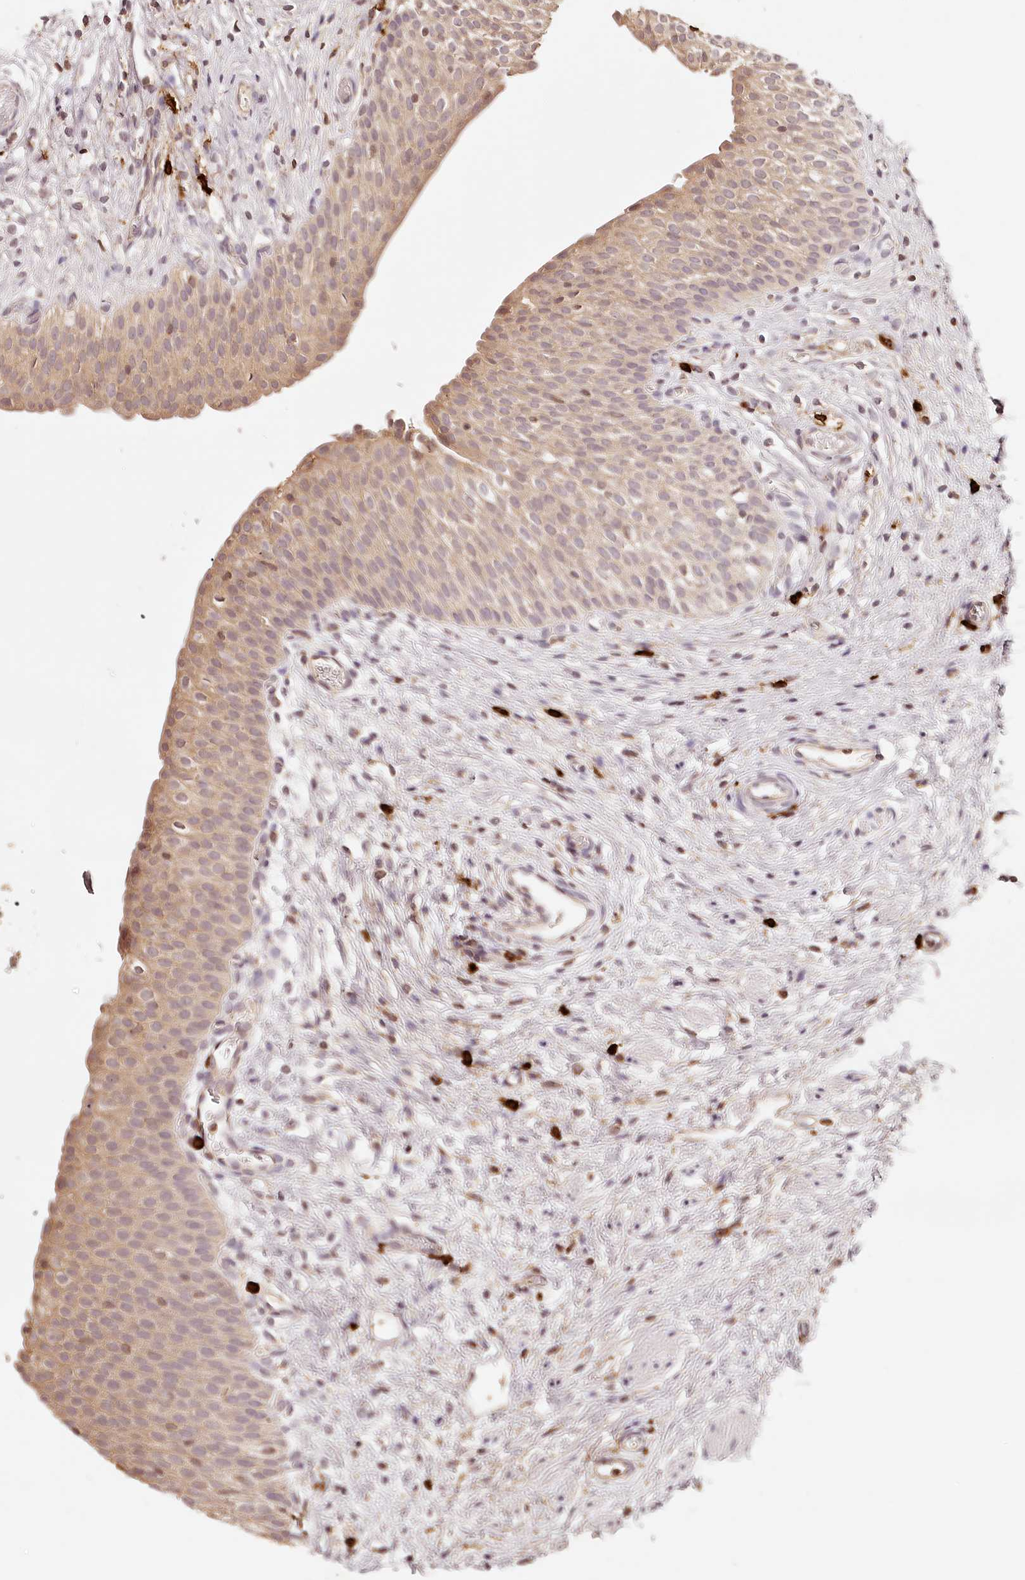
{"staining": {"intensity": "moderate", "quantity": ">75%", "location": "cytoplasmic/membranous,nuclear"}, "tissue": "urinary bladder", "cell_type": "Urothelial cells", "image_type": "normal", "snomed": [{"axis": "morphology", "description": "Normal tissue, NOS"}, {"axis": "topography", "description": "Urinary bladder"}], "caption": "About >75% of urothelial cells in unremarkable human urinary bladder exhibit moderate cytoplasmic/membranous,nuclear protein positivity as visualized by brown immunohistochemical staining.", "gene": "SYNGR1", "patient": {"sex": "male", "age": 1}}